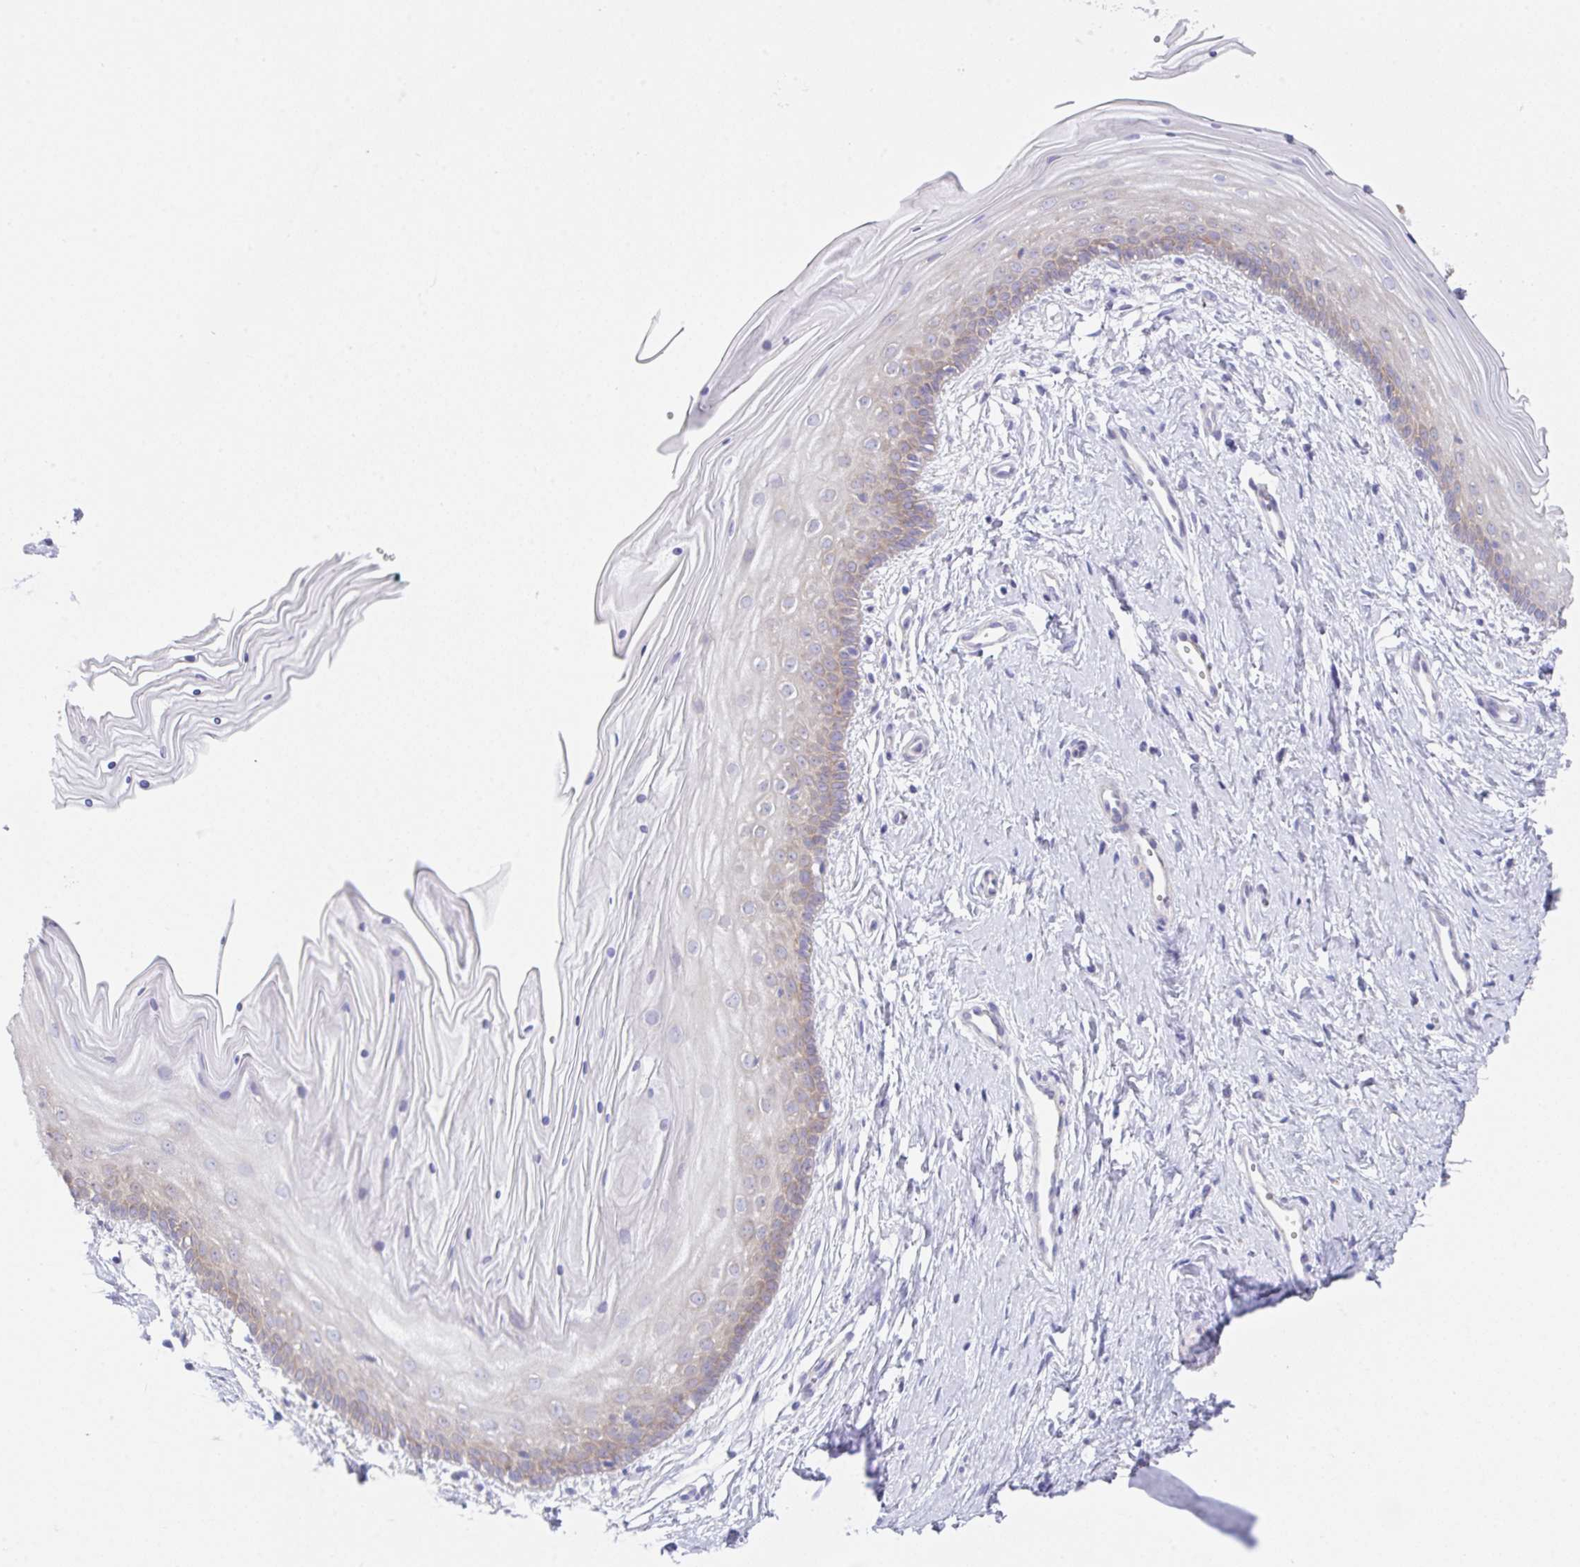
{"staining": {"intensity": "weak", "quantity": "<25%", "location": "cytoplasmic/membranous"}, "tissue": "vagina", "cell_type": "Squamous epithelial cells", "image_type": "normal", "snomed": [{"axis": "morphology", "description": "Normal tissue, NOS"}, {"axis": "topography", "description": "Vagina"}], "caption": "The micrograph exhibits no significant staining in squamous epithelial cells of vagina.", "gene": "TRAF4", "patient": {"sex": "female", "age": 38}}